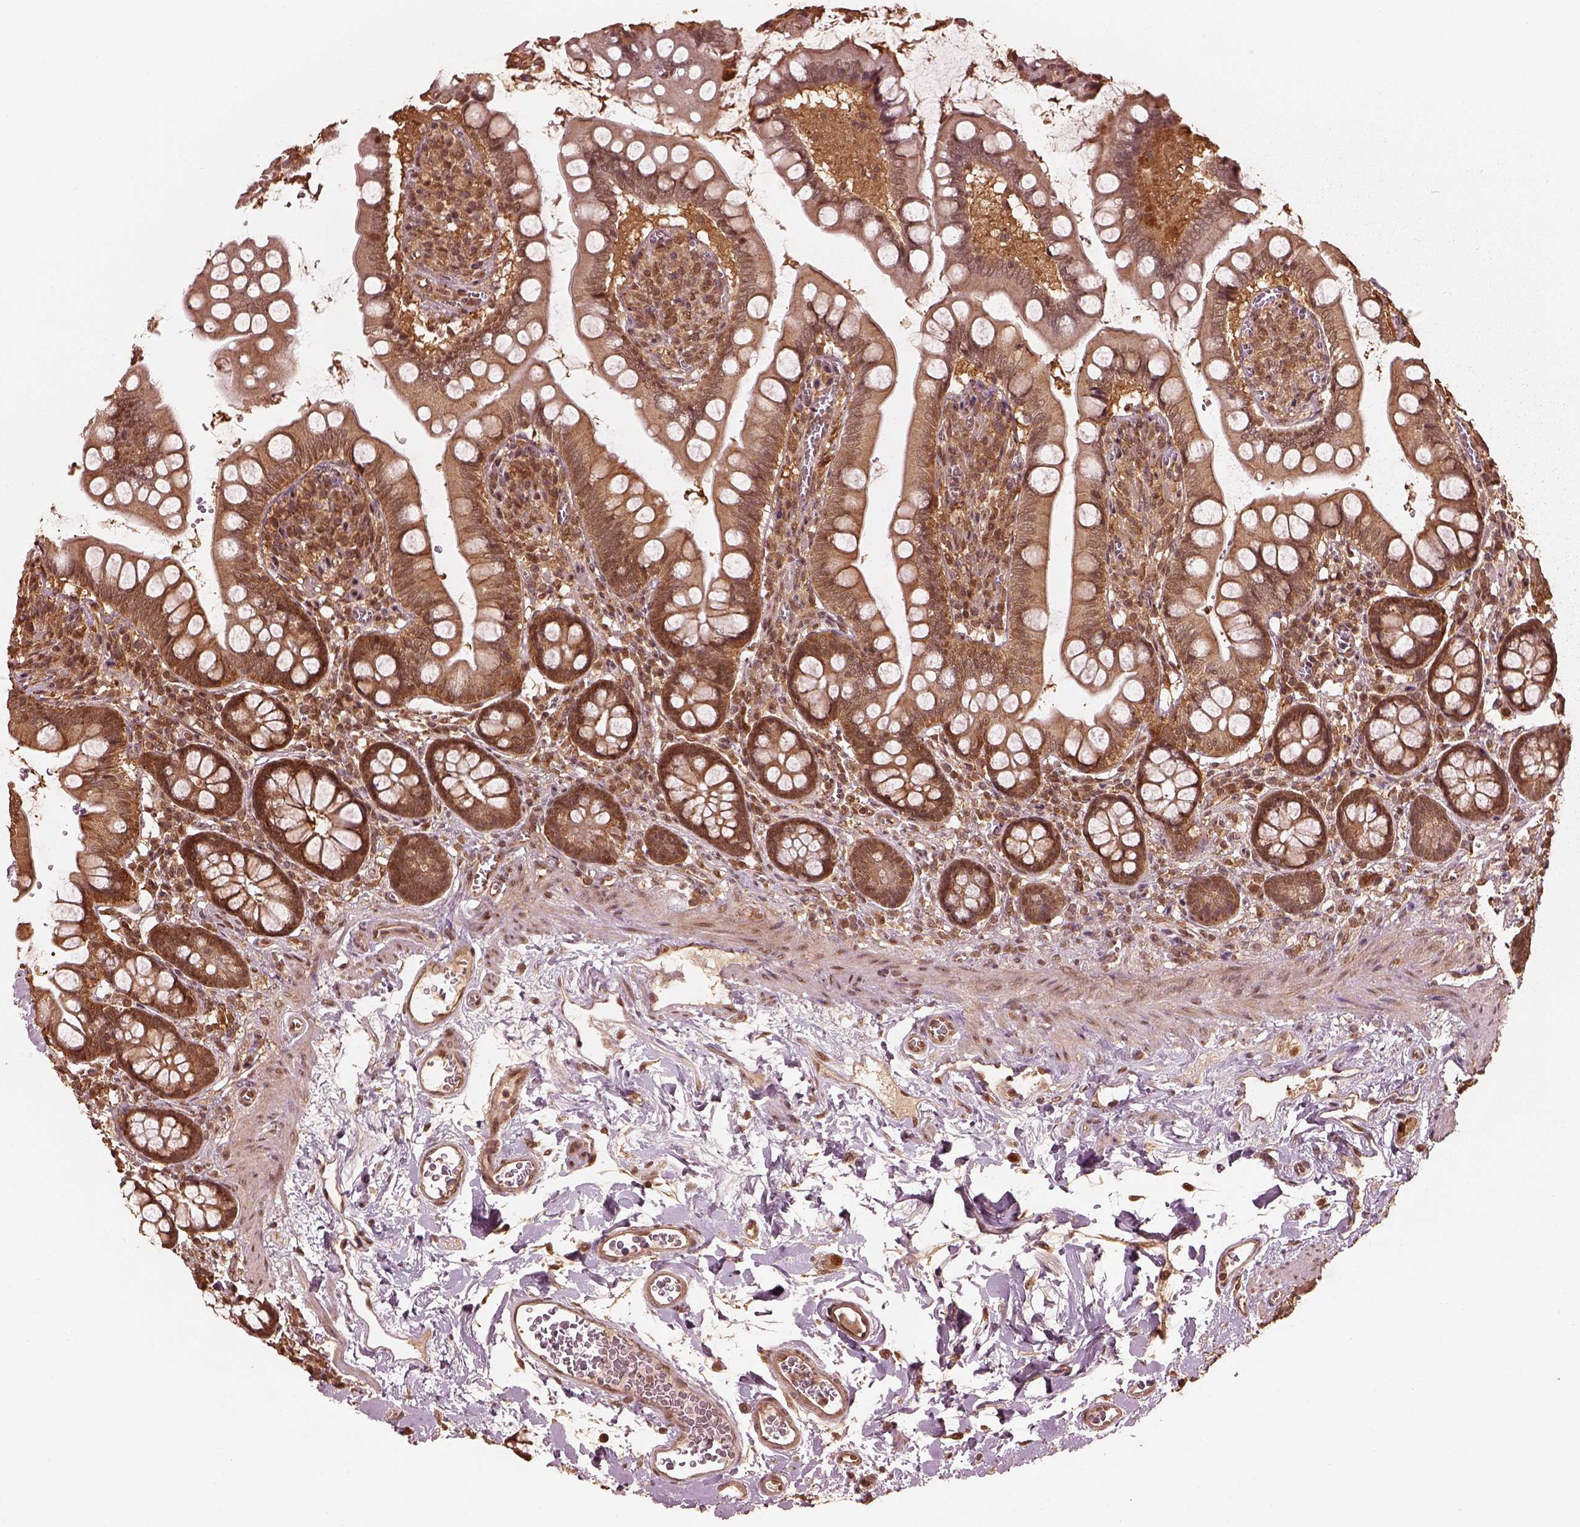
{"staining": {"intensity": "moderate", "quantity": "25%-75%", "location": "cytoplasmic/membranous"}, "tissue": "small intestine", "cell_type": "Glandular cells", "image_type": "normal", "snomed": [{"axis": "morphology", "description": "Normal tissue, NOS"}, {"axis": "topography", "description": "Small intestine"}], "caption": "Immunohistochemical staining of benign human small intestine displays 25%-75% levels of moderate cytoplasmic/membranous protein expression in approximately 25%-75% of glandular cells.", "gene": "PSMC5", "patient": {"sex": "female", "age": 56}}